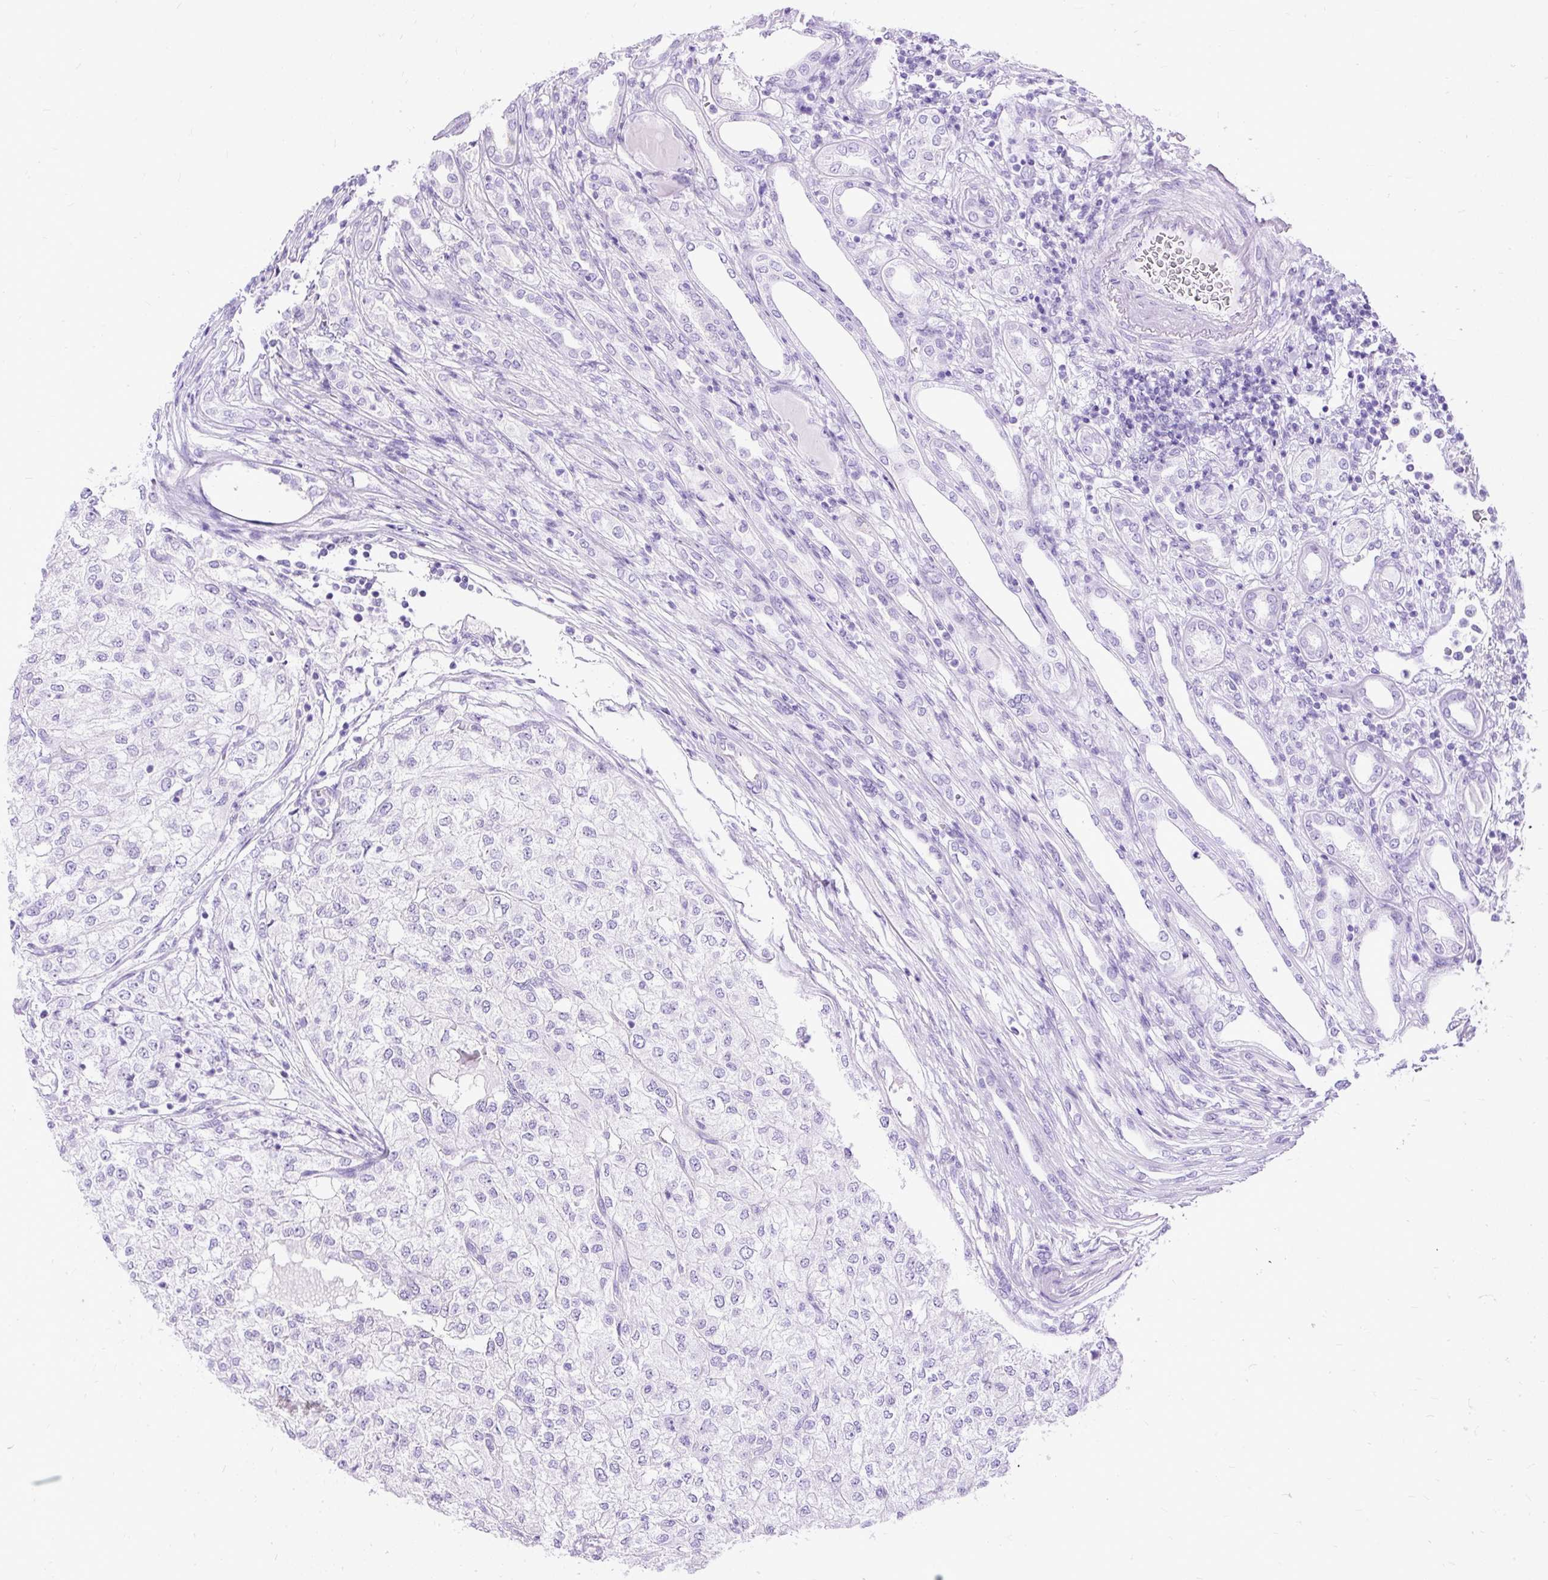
{"staining": {"intensity": "negative", "quantity": "none", "location": "none"}, "tissue": "renal cancer", "cell_type": "Tumor cells", "image_type": "cancer", "snomed": [{"axis": "morphology", "description": "Adenocarcinoma, NOS"}, {"axis": "topography", "description": "Kidney"}], "caption": "Human adenocarcinoma (renal) stained for a protein using immunohistochemistry (IHC) displays no staining in tumor cells.", "gene": "HEY1", "patient": {"sex": "female", "age": 54}}